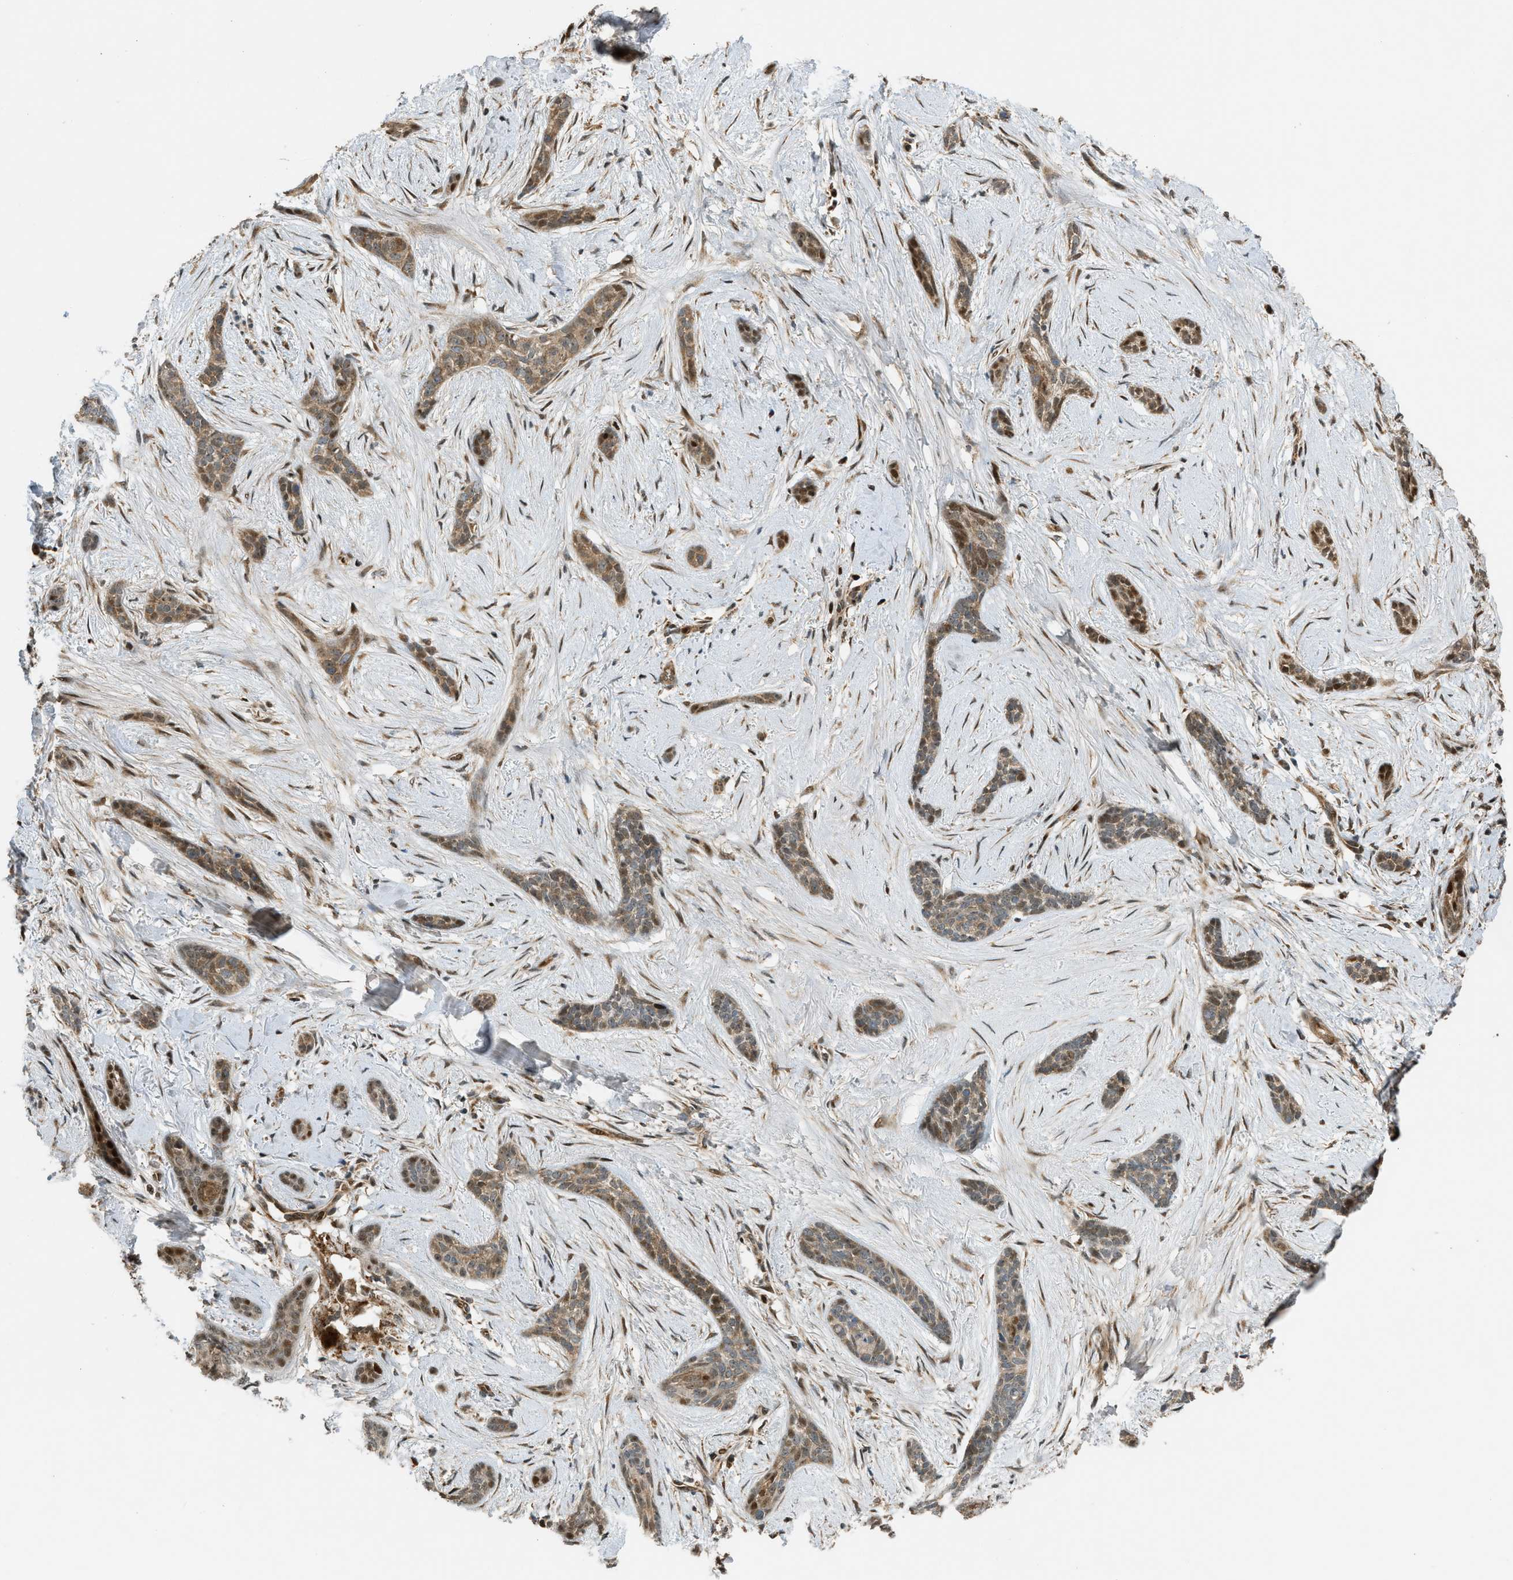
{"staining": {"intensity": "moderate", "quantity": ">75%", "location": "cytoplasmic/membranous,nuclear"}, "tissue": "skin cancer", "cell_type": "Tumor cells", "image_type": "cancer", "snomed": [{"axis": "morphology", "description": "Basal cell carcinoma"}, {"axis": "morphology", "description": "Adnexal tumor, benign"}, {"axis": "topography", "description": "Skin"}], "caption": "About >75% of tumor cells in basal cell carcinoma (skin) display moderate cytoplasmic/membranous and nuclear protein positivity as visualized by brown immunohistochemical staining.", "gene": "CCDC186", "patient": {"sex": "female", "age": 42}}